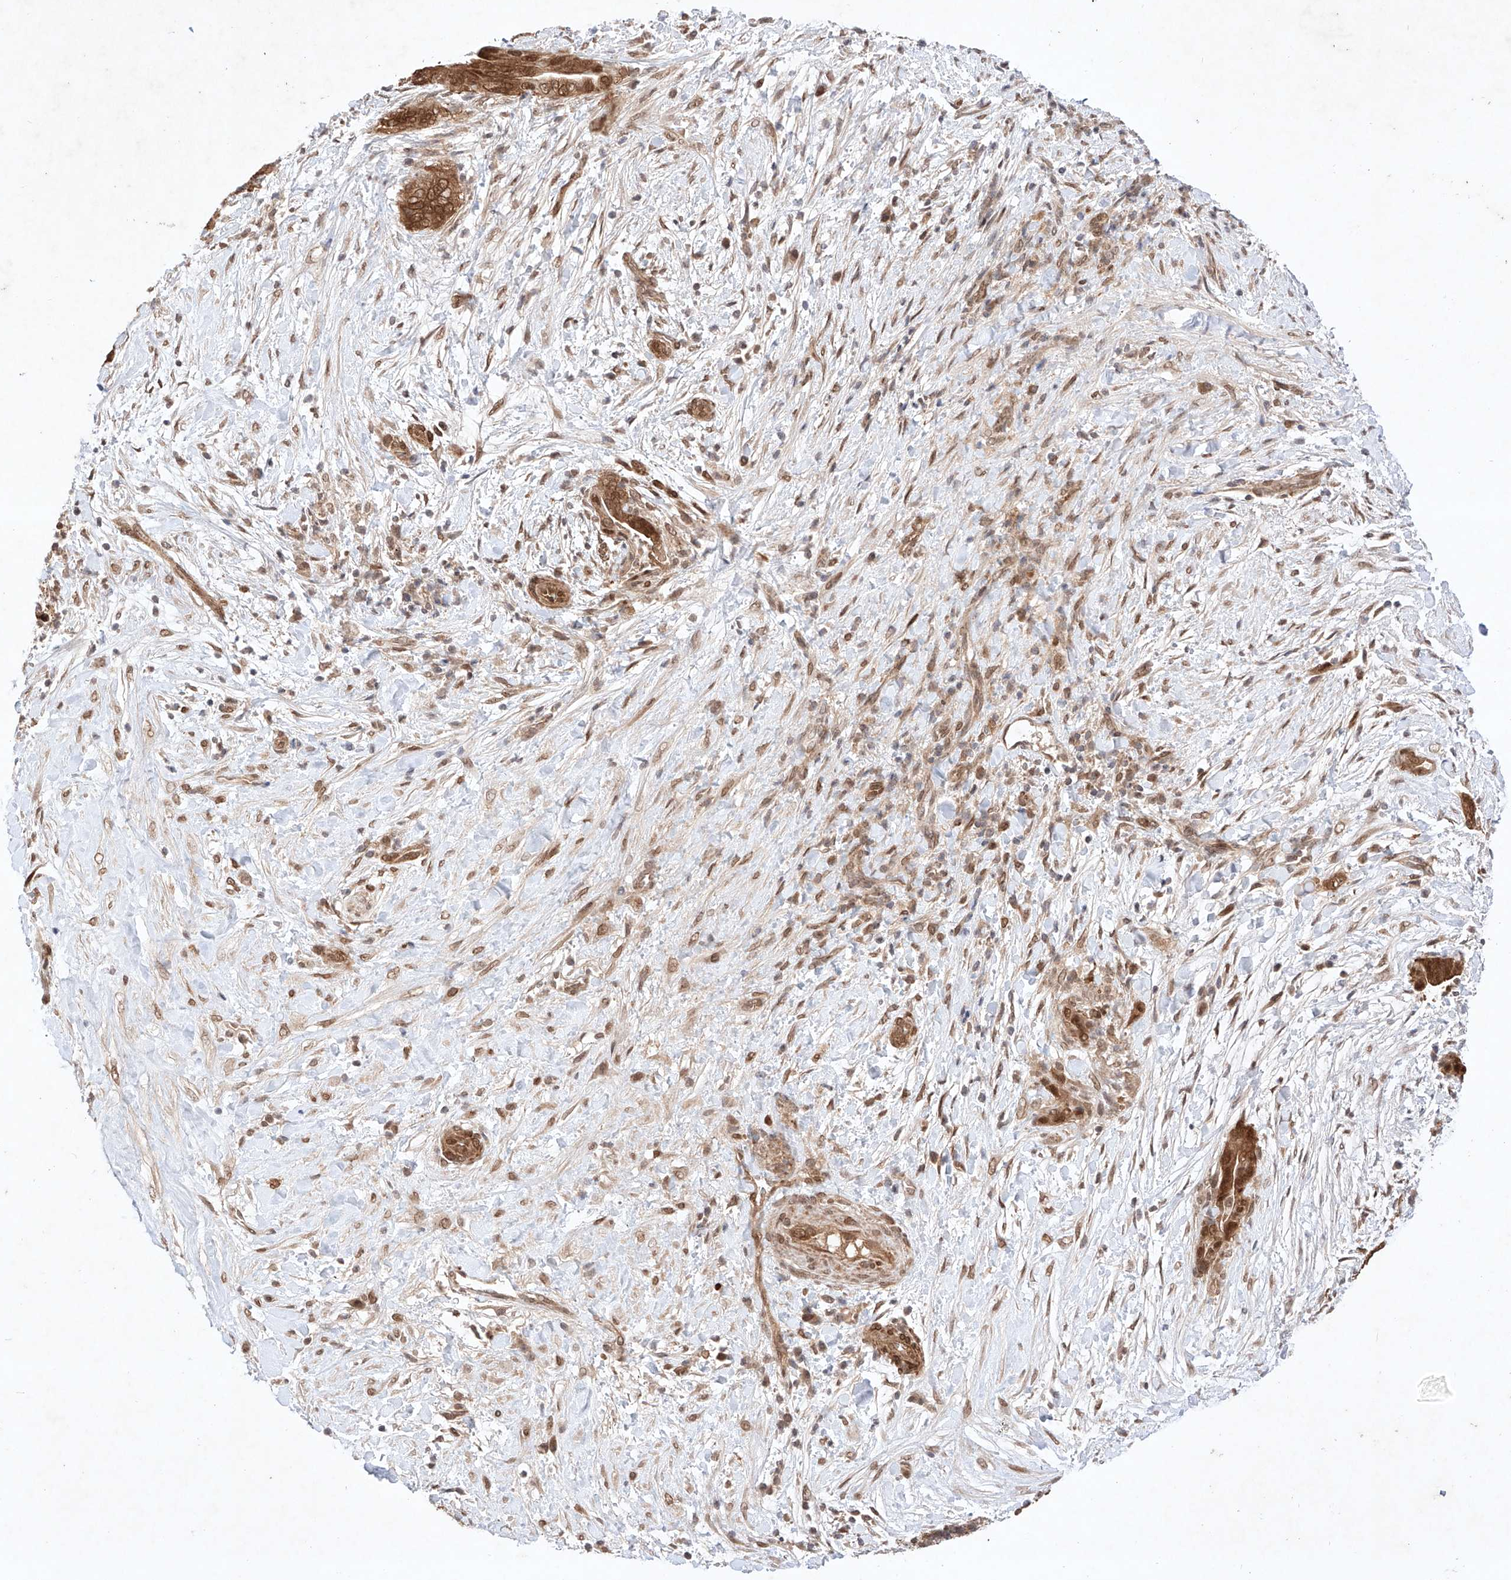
{"staining": {"intensity": "moderate", "quantity": ">75%", "location": "cytoplasmic/membranous,nuclear"}, "tissue": "pancreatic cancer", "cell_type": "Tumor cells", "image_type": "cancer", "snomed": [{"axis": "morphology", "description": "Adenocarcinoma, NOS"}, {"axis": "topography", "description": "Pancreas"}], "caption": "DAB (3,3'-diaminobenzidine) immunohistochemical staining of human pancreatic adenocarcinoma demonstrates moderate cytoplasmic/membranous and nuclear protein expression in about >75% of tumor cells.", "gene": "ZNF124", "patient": {"sex": "male", "age": 75}}